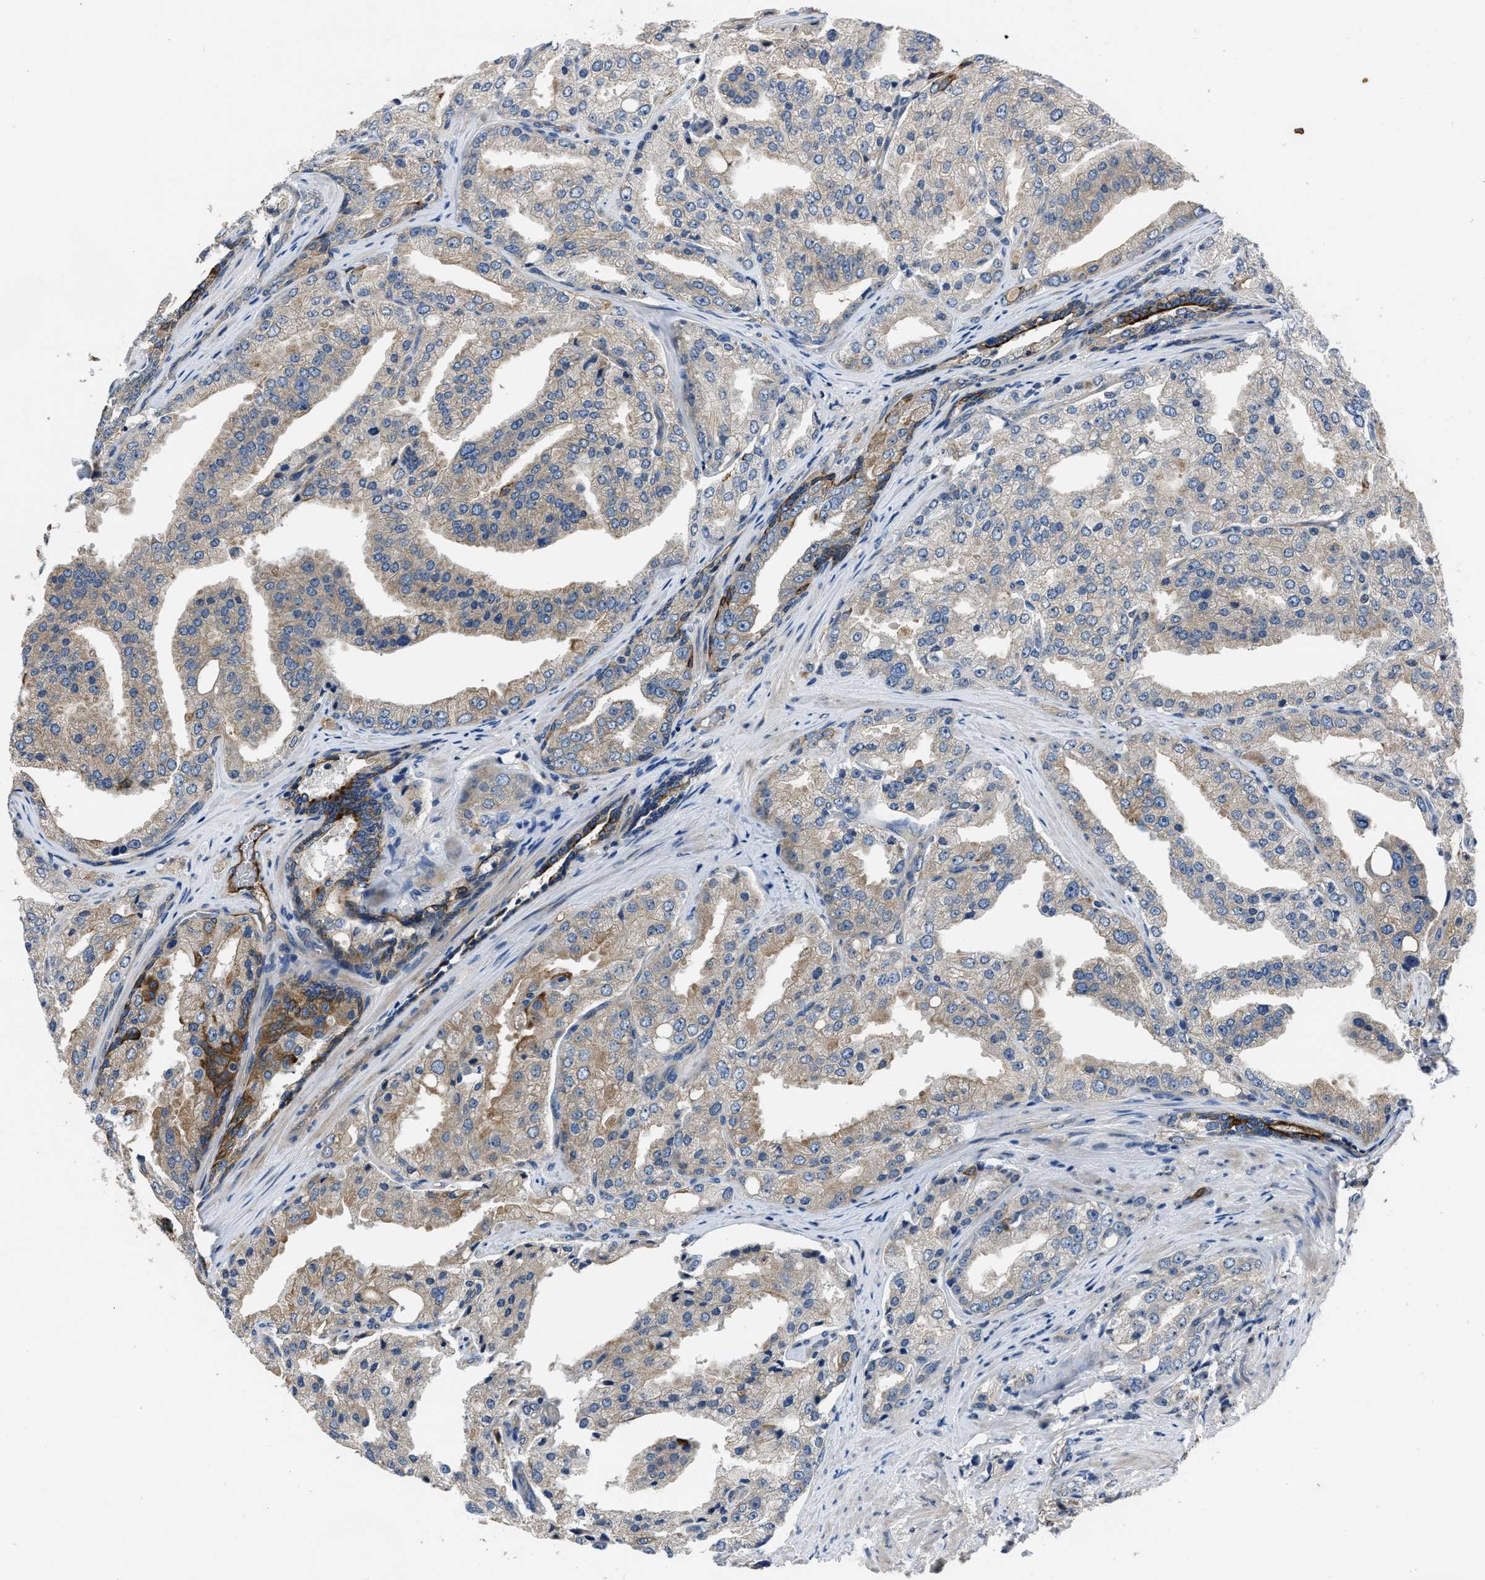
{"staining": {"intensity": "weak", "quantity": "<25%", "location": "cytoplasmic/membranous"}, "tissue": "prostate cancer", "cell_type": "Tumor cells", "image_type": "cancer", "snomed": [{"axis": "morphology", "description": "Adenocarcinoma, High grade"}, {"axis": "topography", "description": "Prostate"}], "caption": "This is a micrograph of immunohistochemistry (IHC) staining of prostate cancer (high-grade adenocarcinoma), which shows no staining in tumor cells.", "gene": "ERC1", "patient": {"sex": "male", "age": 50}}